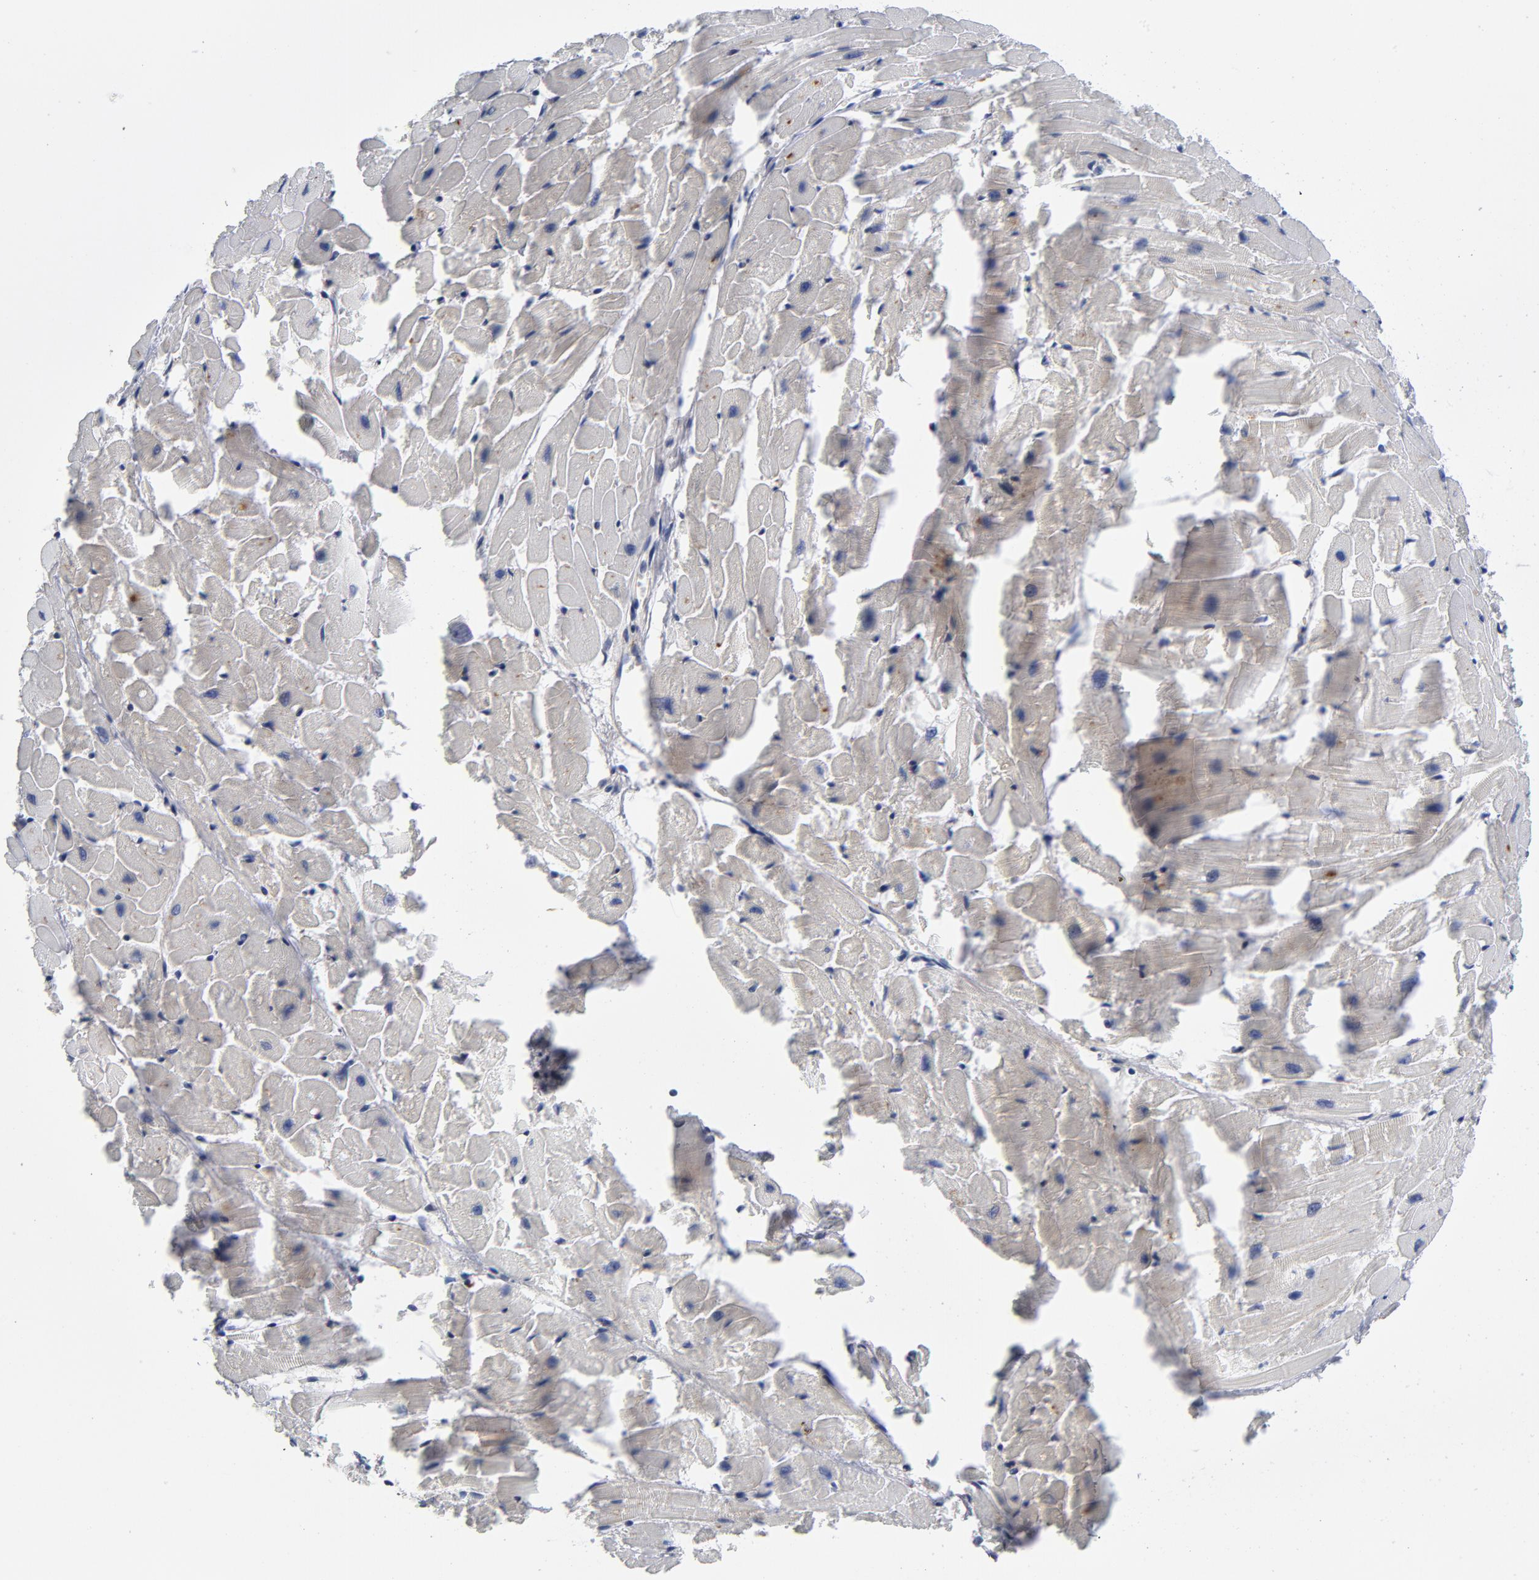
{"staining": {"intensity": "negative", "quantity": "none", "location": "none"}, "tissue": "heart muscle", "cell_type": "Cardiomyocytes", "image_type": "normal", "snomed": [{"axis": "morphology", "description": "Normal tissue, NOS"}, {"axis": "topography", "description": "Heart"}], "caption": "Immunohistochemistry of benign heart muscle demonstrates no positivity in cardiomyocytes.", "gene": "TRADD", "patient": {"sex": "female", "age": 19}}